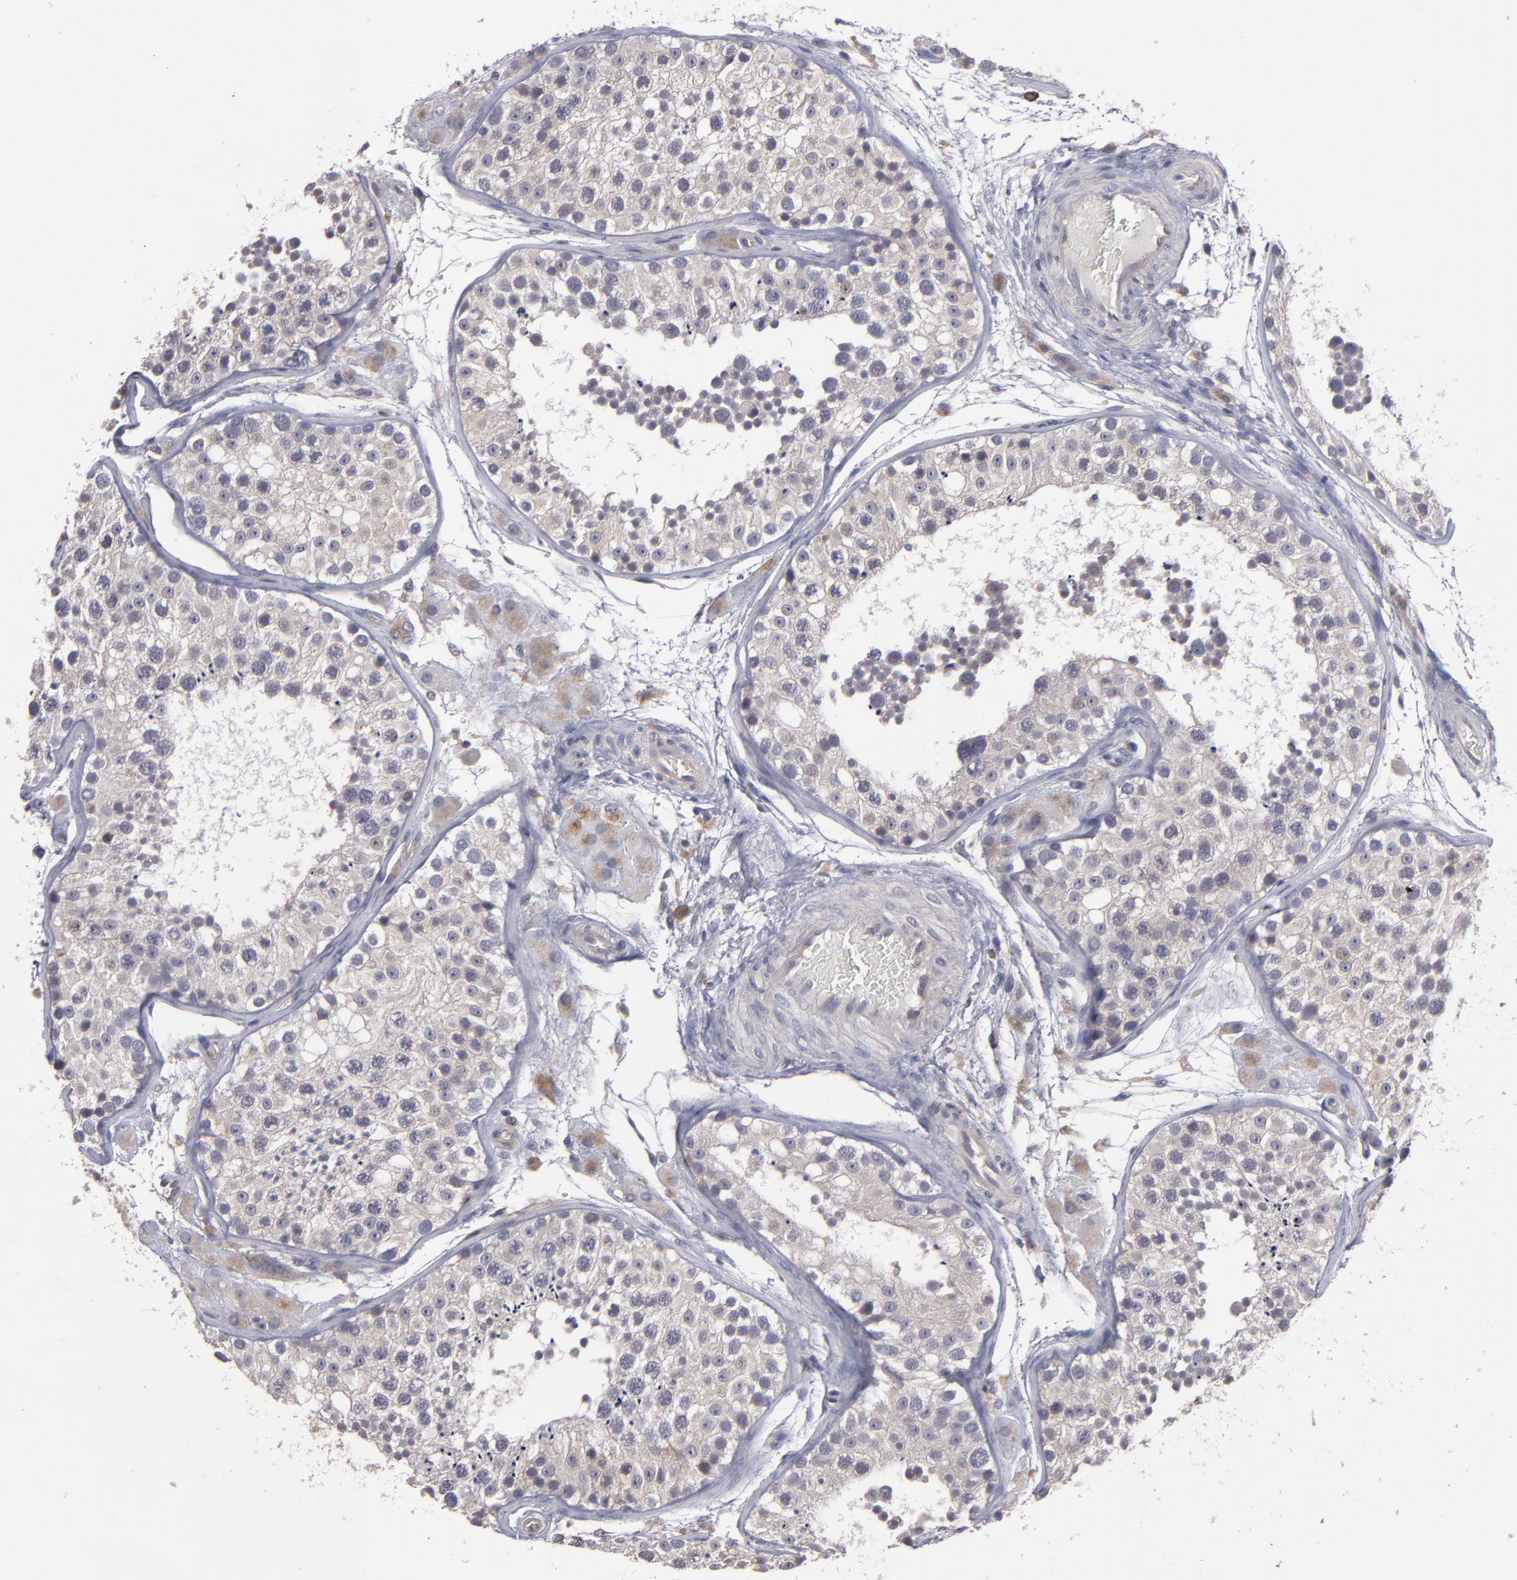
{"staining": {"intensity": "weak", "quantity": ">75%", "location": "cytoplasmic/membranous"}, "tissue": "testis", "cell_type": "Cells in seminiferous ducts", "image_type": "normal", "snomed": [{"axis": "morphology", "description": "Normal tissue, NOS"}, {"axis": "topography", "description": "Testis"}], "caption": "Weak cytoplasmic/membranous staining for a protein is seen in about >75% of cells in seminiferous ducts of normal testis using immunohistochemistry.", "gene": "CTSO", "patient": {"sex": "male", "age": 26}}